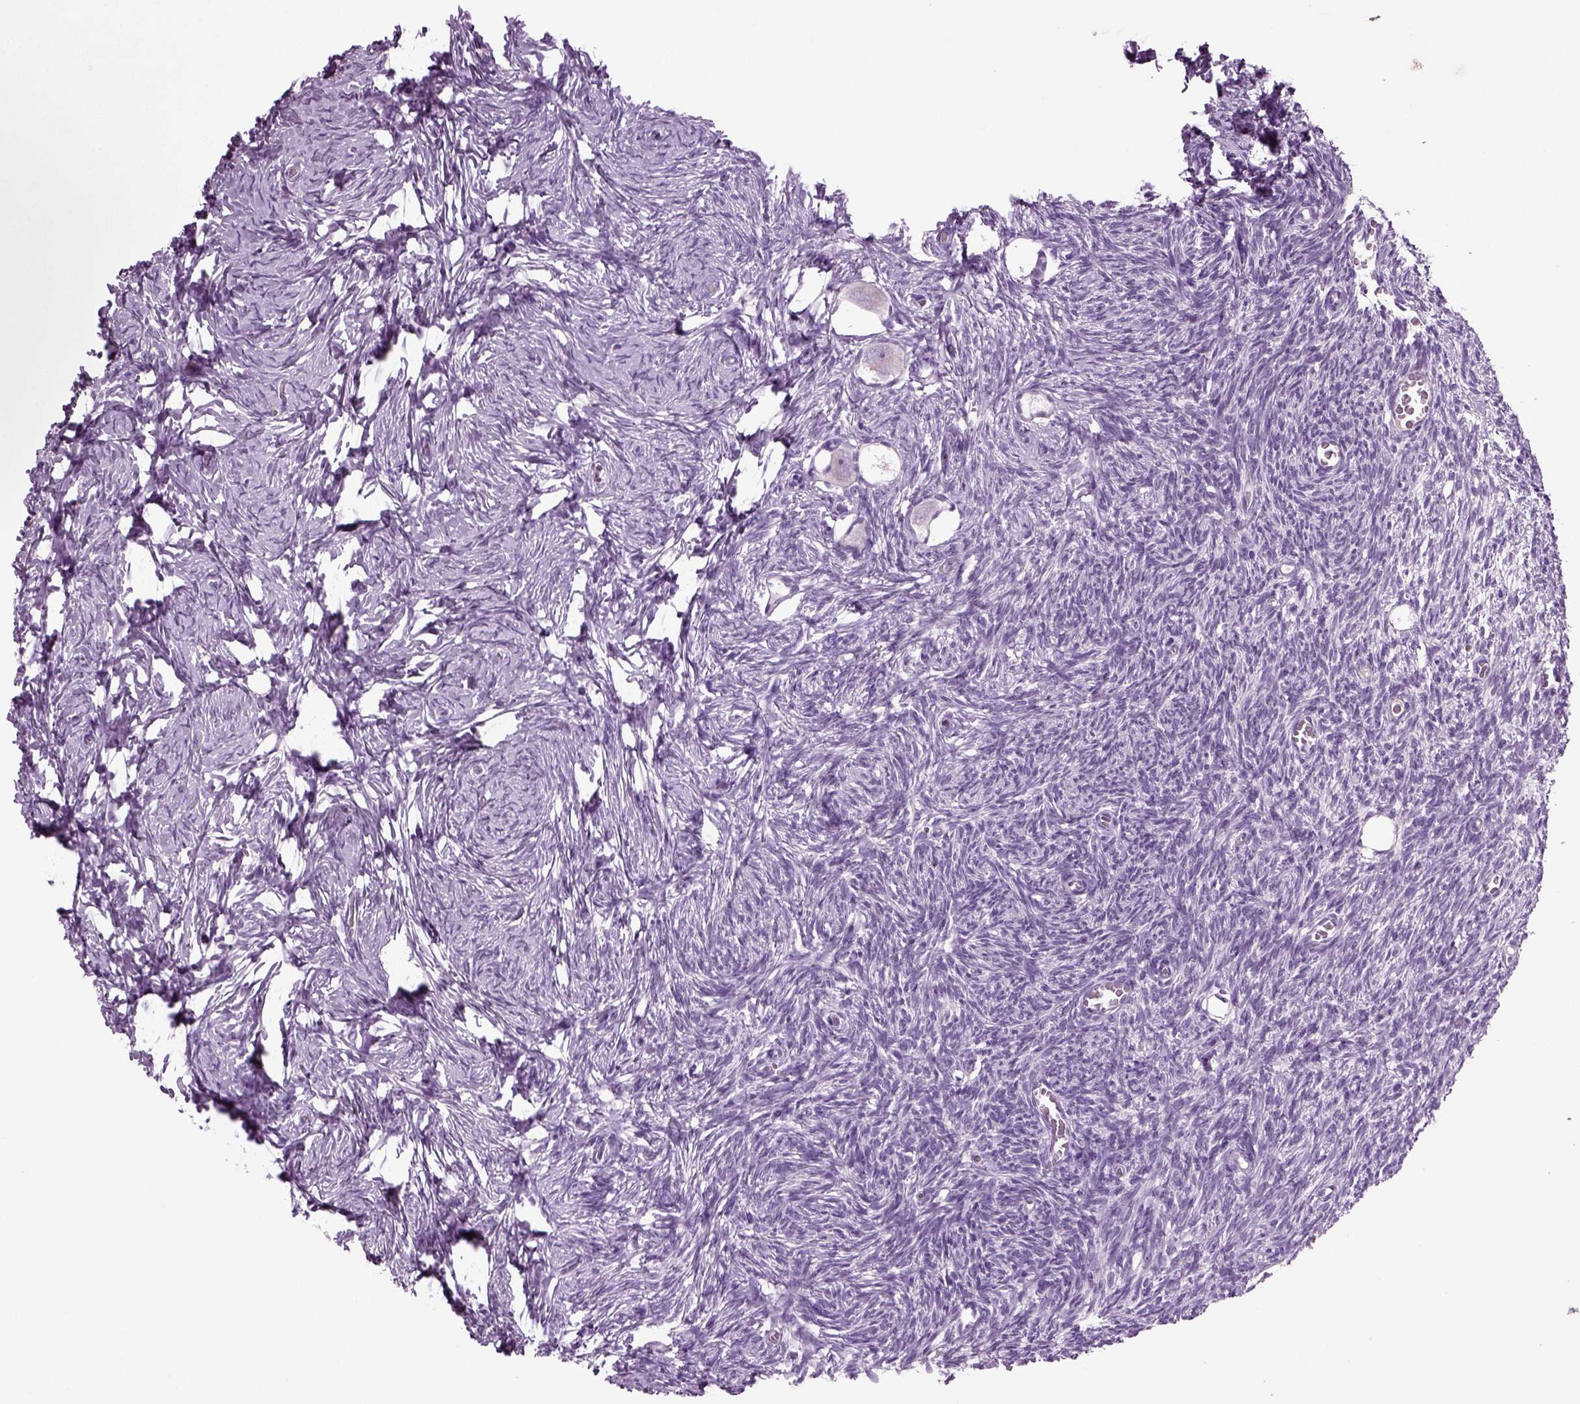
{"staining": {"intensity": "negative", "quantity": "none", "location": "none"}, "tissue": "ovary", "cell_type": "Follicle cells", "image_type": "normal", "snomed": [{"axis": "morphology", "description": "Normal tissue, NOS"}, {"axis": "topography", "description": "Ovary"}], "caption": "IHC image of benign ovary stained for a protein (brown), which shows no positivity in follicle cells.", "gene": "COL9A2", "patient": {"sex": "female", "age": 27}}